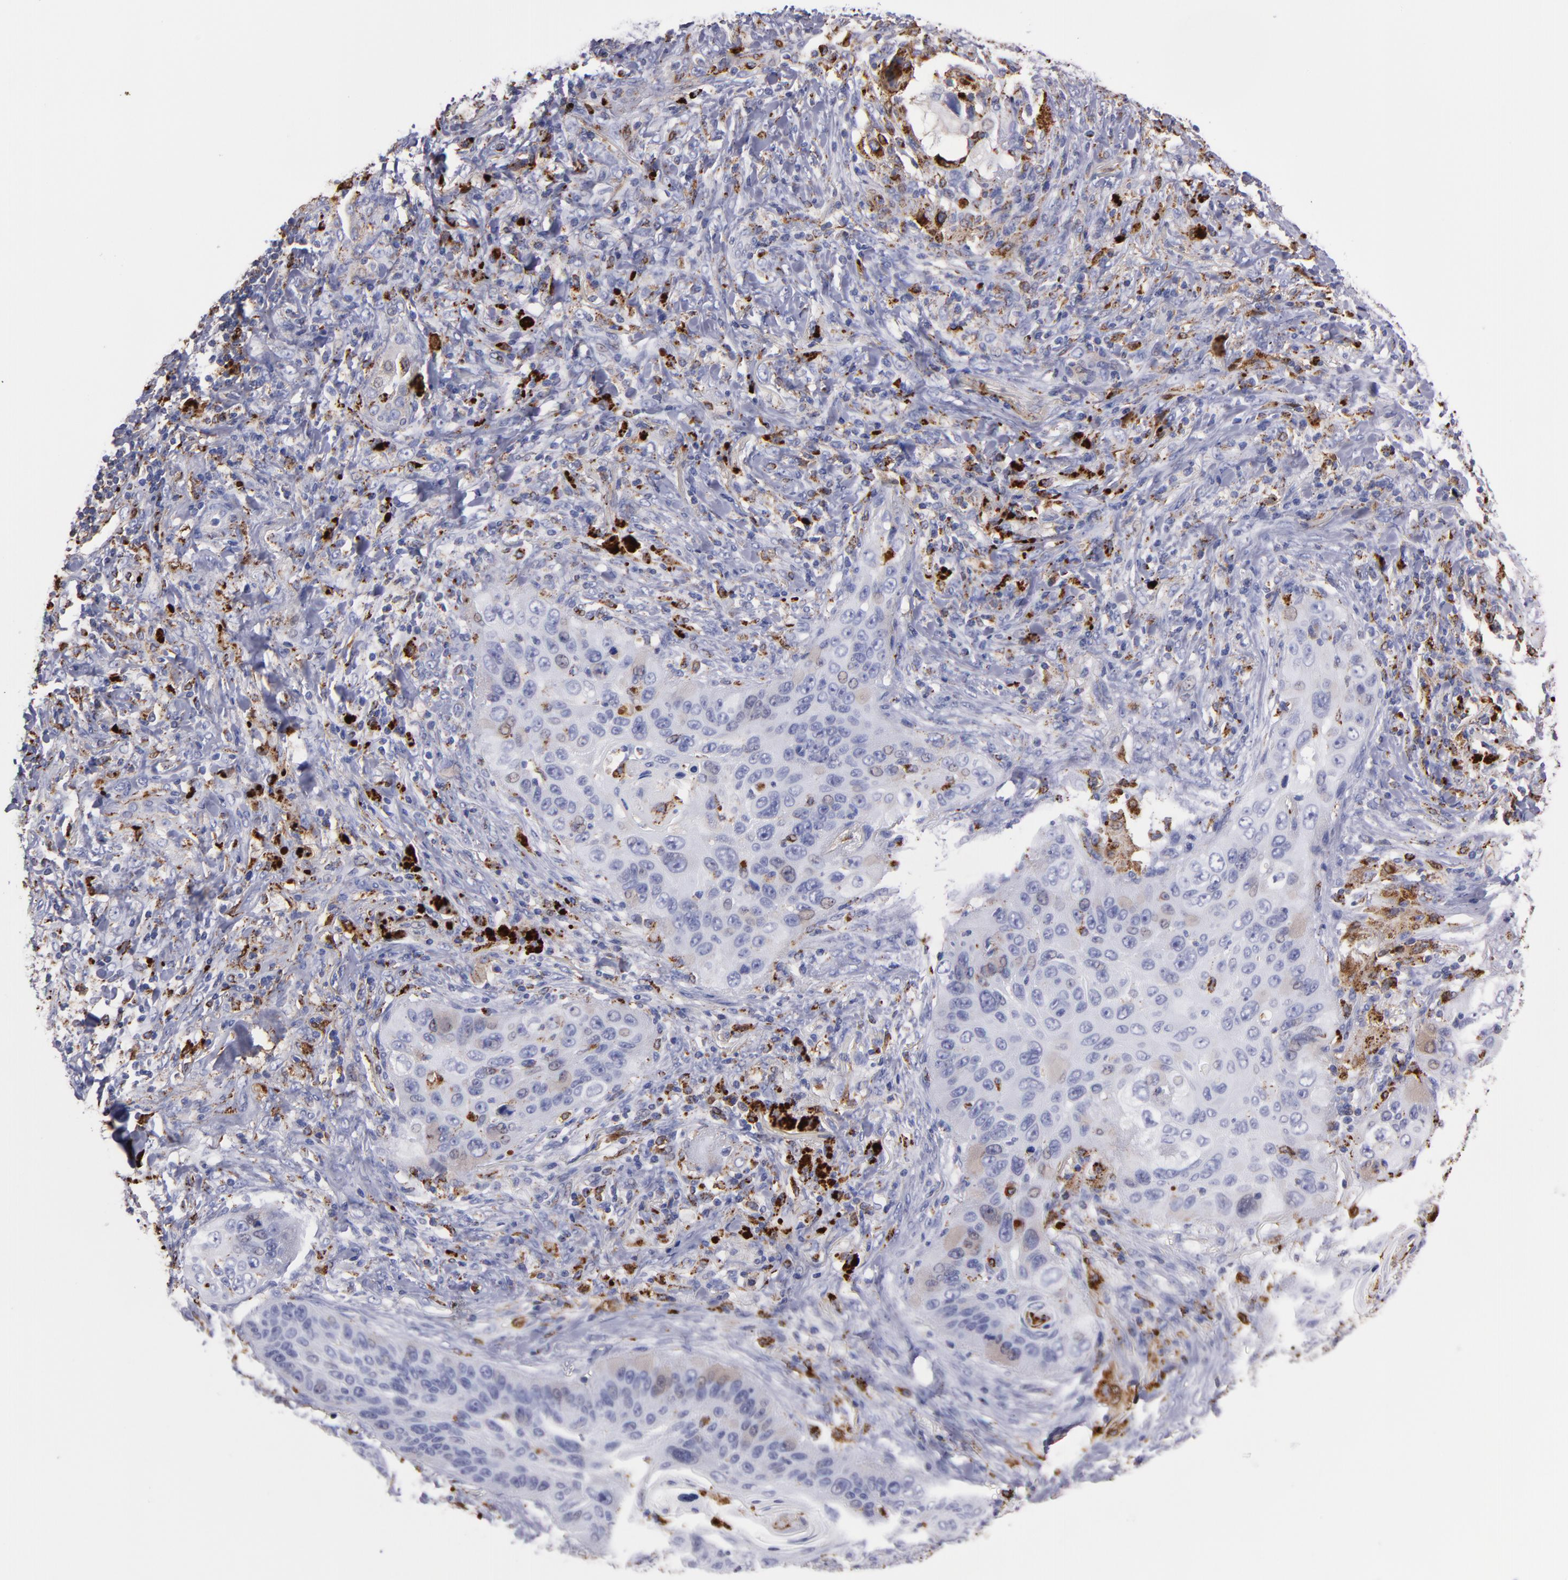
{"staining": {"intensity": "moderate", "quantity": "<25%", "location": "cytoplasmic/membranous"}, "tissue": "lung cancer", "cell_type": "Tumor cells", "image_type": "cancer", "snomed": [{"axis": "morphology", "description": "Squamous cell carcinoma, NOS"}, {"axis": "topography", "description": "Lung"}], "caption": "Lung cancer tissue exhibits moderate cytoplasmic/membranous positivity in about <25% of tumor cells", "gene": "CTSS", "patient": {"sex": "female", "age": 67}}